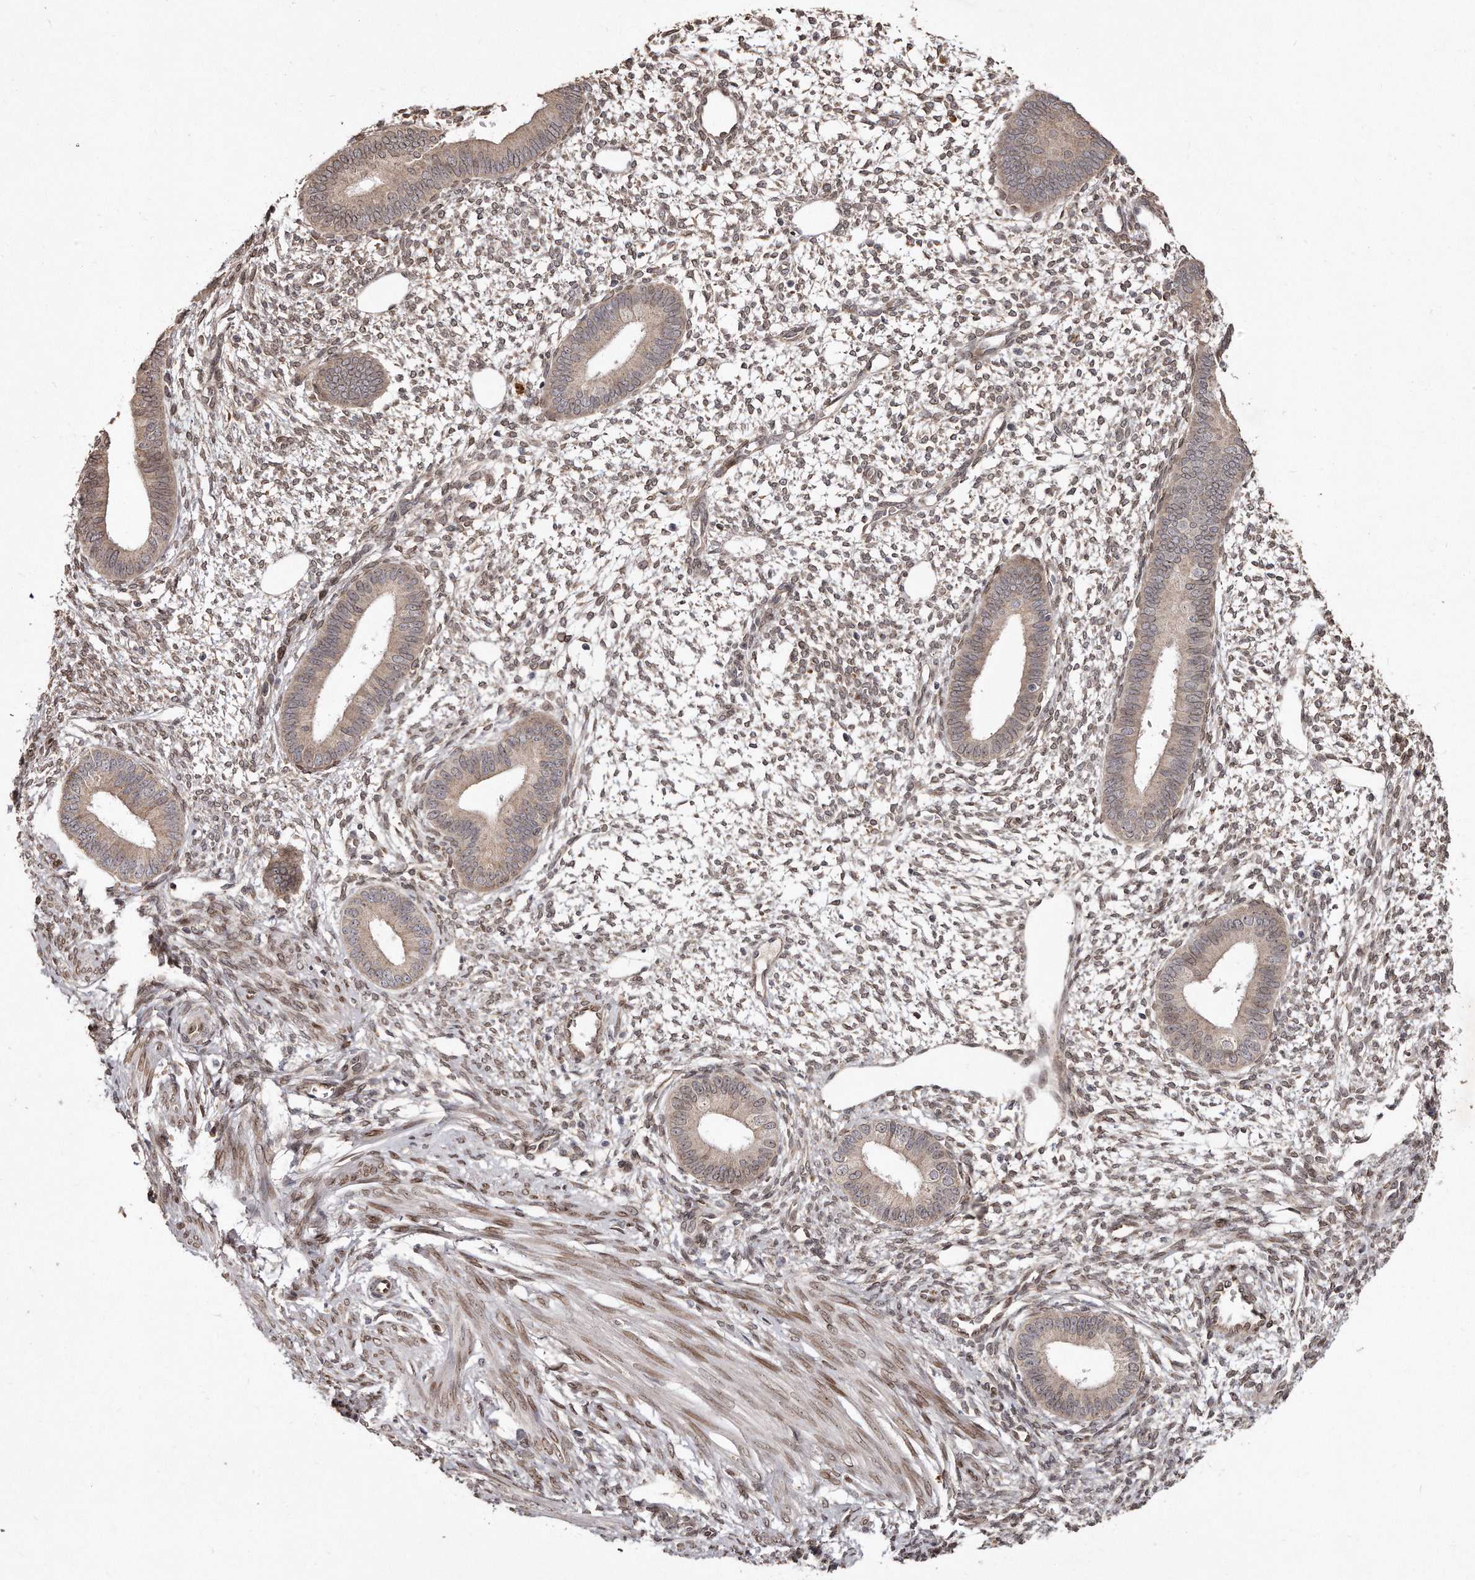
{"staining": {"intensity": "weak", "quantity": "25%-75%", "location": "cytoplasmic/membranous"}, "tissue": "endometrium", "cell_type": "Cells in endometrial stroma", "image_type": "normal", "snomed": [{"axis": "morphology", "description": "Normal tissue, NOS"}, {"axis": "topography", "description": "Endometrium"}], "caption": "IHC histopathology image of benign endometrium: human endometrium stained using immunohistochemistry (IHC) shows low levels of weak protein expression localized specifically in the cytoplasmic/membranous of cells in endometrial stroma, appearing as a cytoplasmic/membranous brown color.", "gene": "HASPIN", "patient": {"sex": "female", "age": 46}}